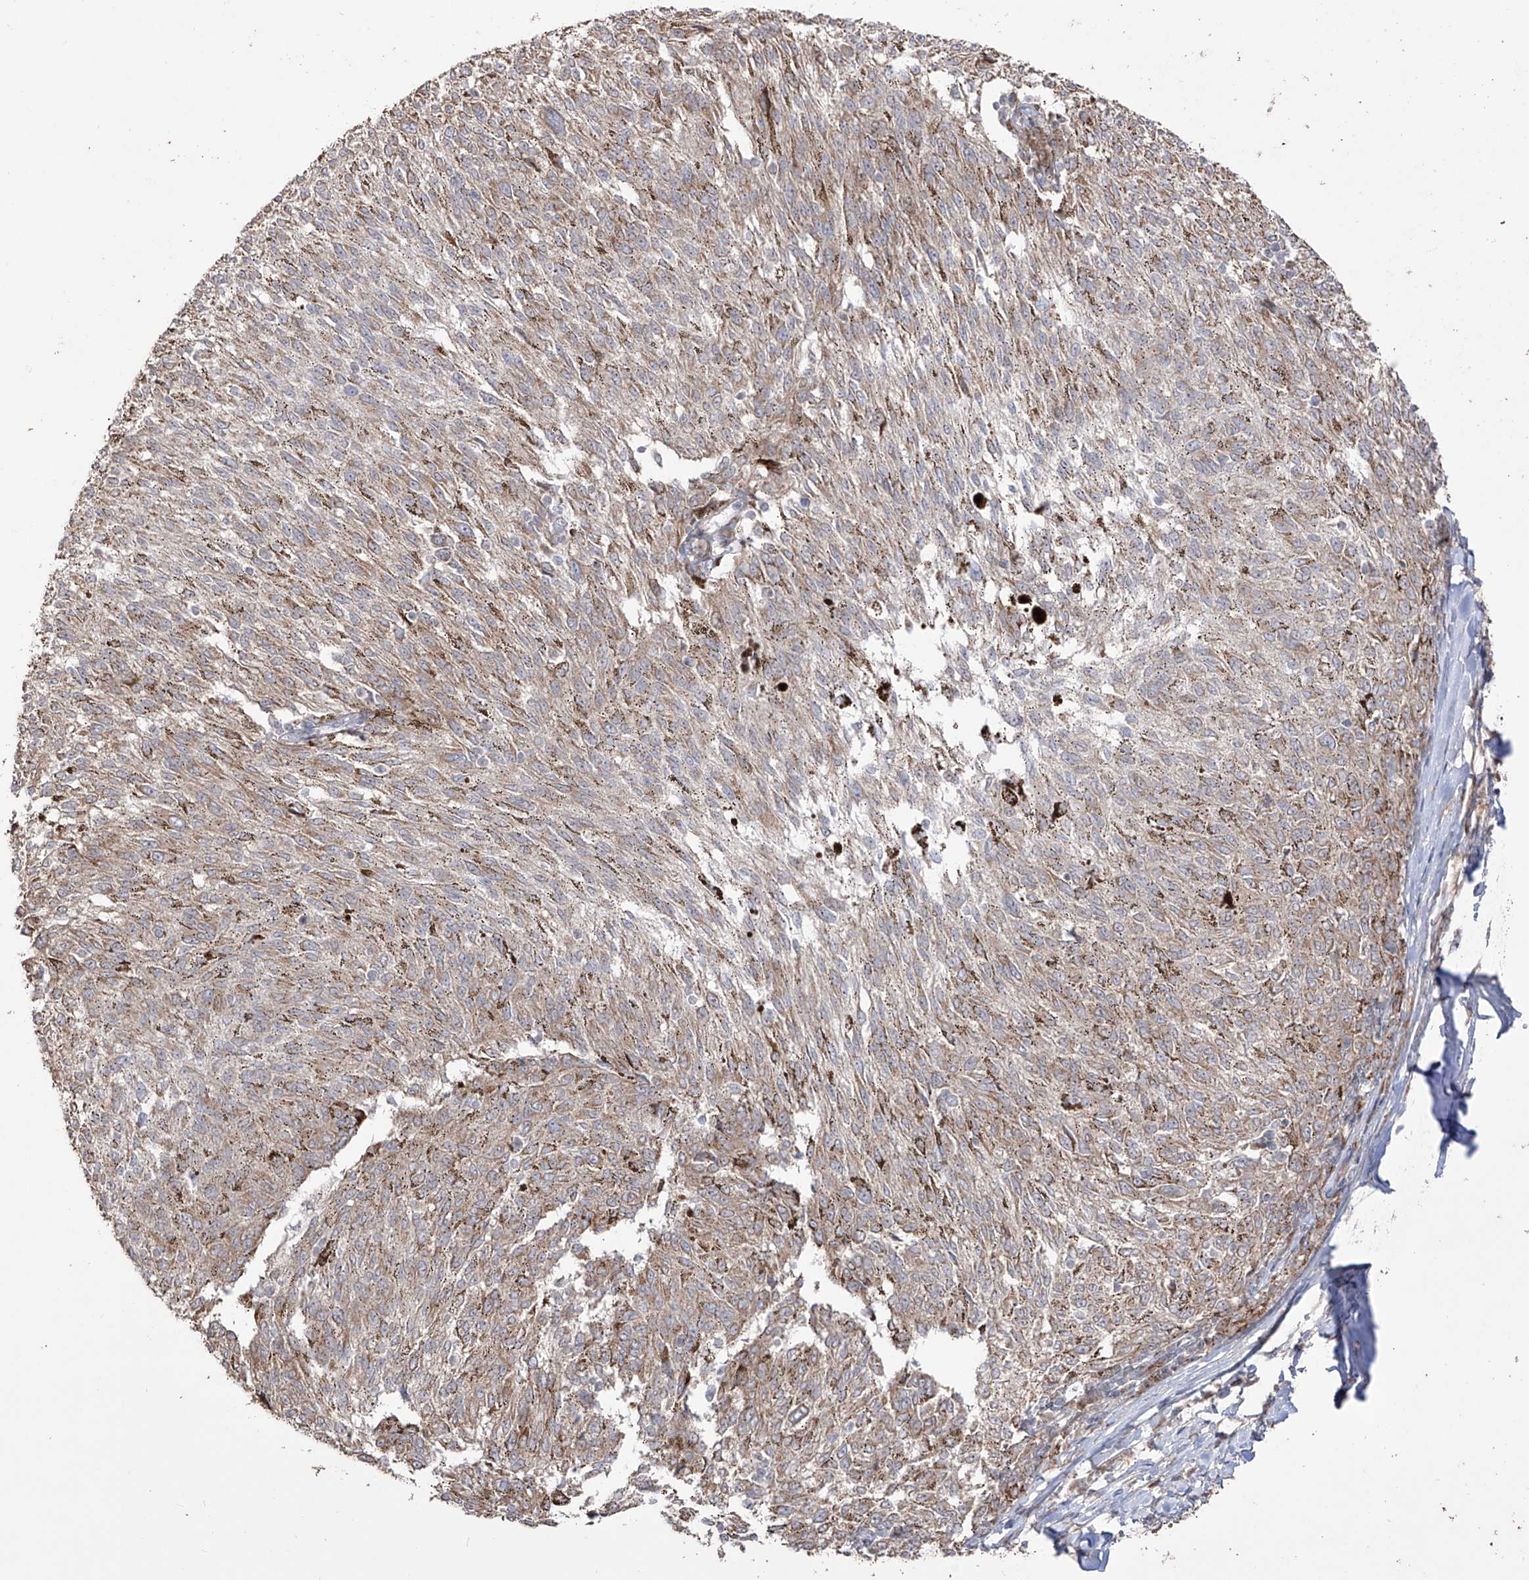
{"staining": {"intensity": "weak", "quantity": ">75%", "location": "cytoplasmic/membranous"}, "tissue": "melanoma", "cell_type": "Tumor cells", "image_type": "cancer", "snomed": [{"axis": "morphology", "description": "Malignant melanoma, NOS"}, {"axis": "topography", "description": "Skin"}], "caption": "Melanoma was stained to show a protein in brown. There is low levels of weak cytoplasmic/membranous positivity in about >75% of tumor cells.", "gene": "YKT6", "patient": {"sex": "female", "age": 72}}